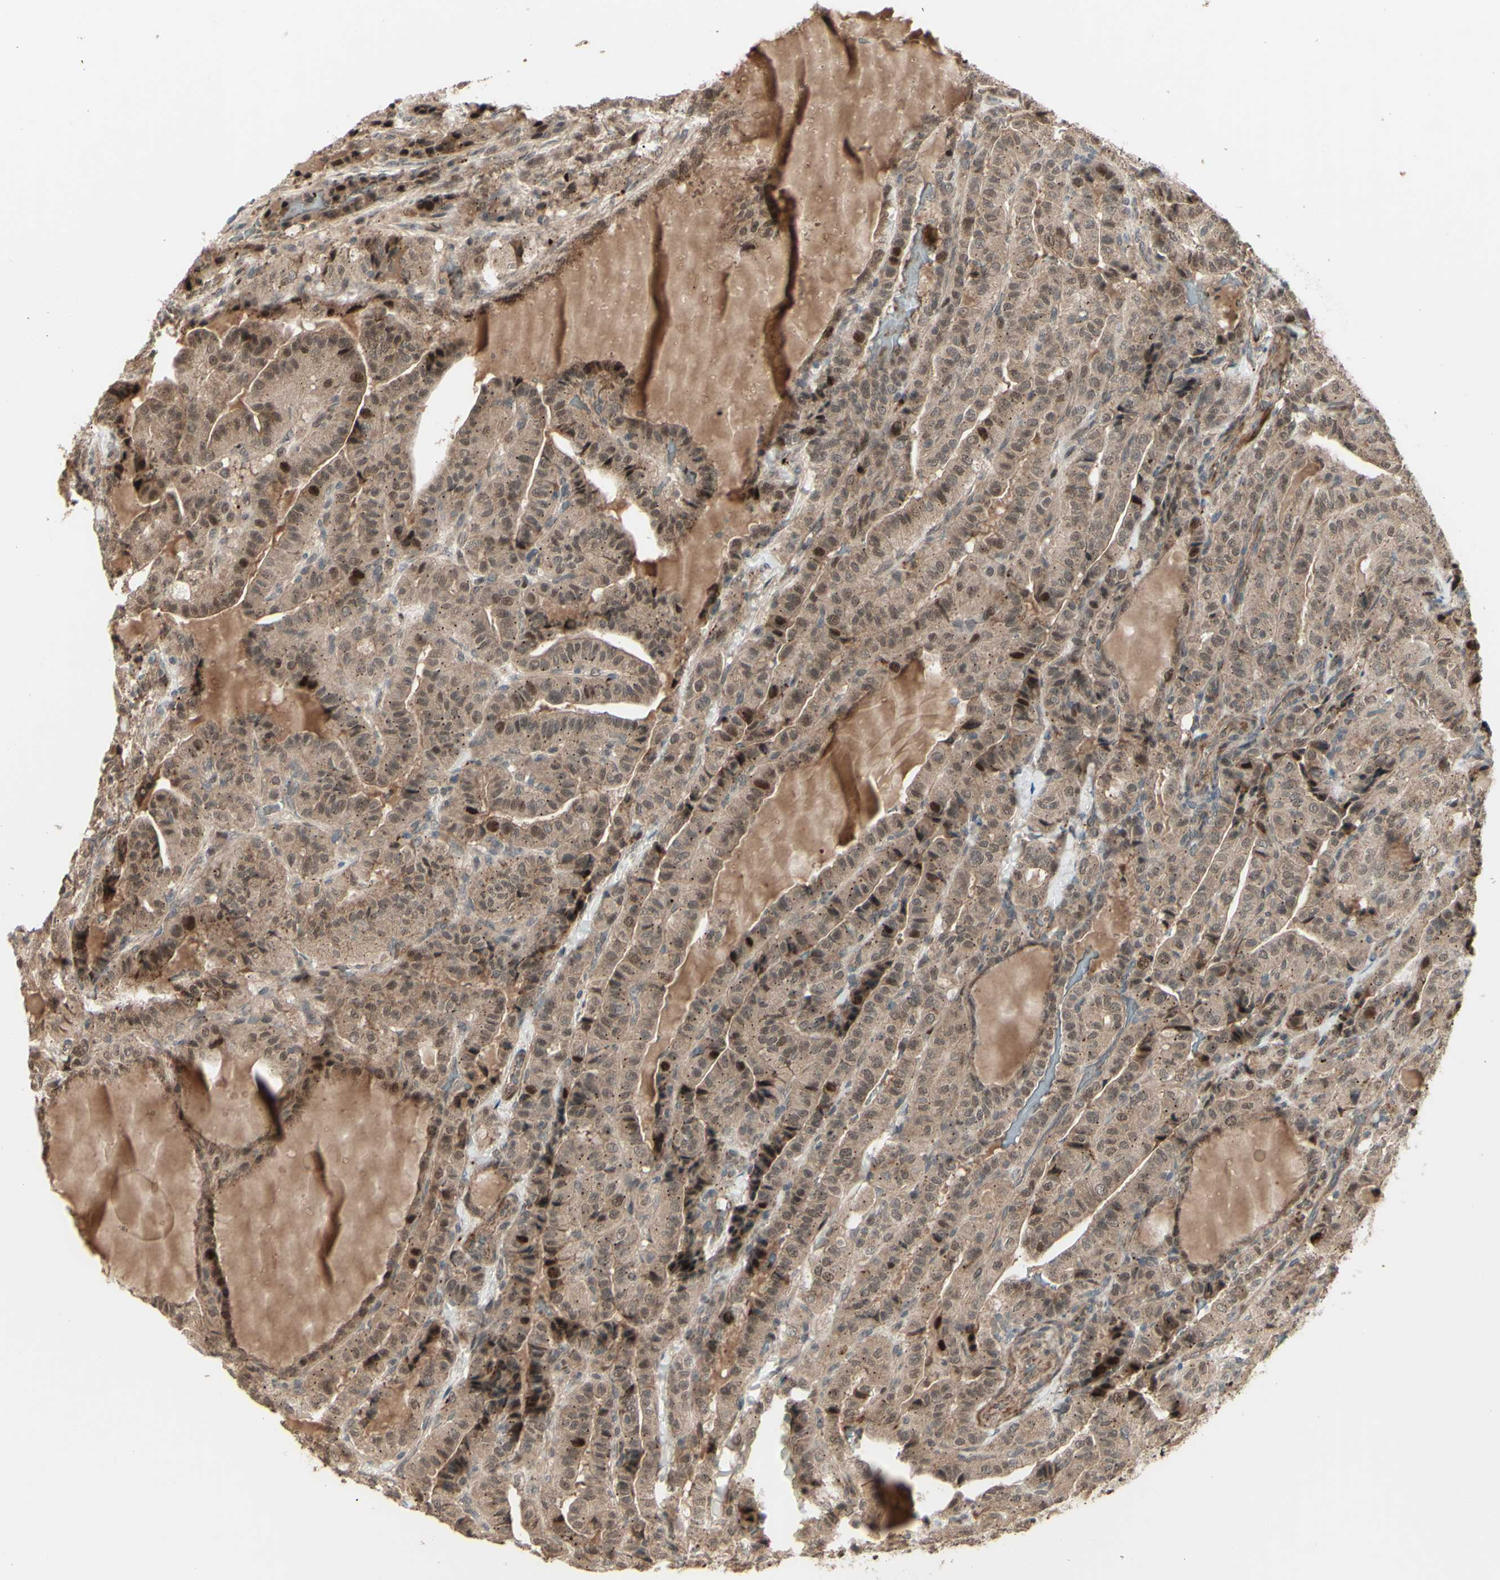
{"staining": {"intensity": "moderate", "quantity": ">75%", "location": "cytoplasmic/membranous,nuclear"}, "tissue": "thyroid cancer", "cell_type": "Tumor cells", "image_type": "cancer", "snomed": [{"axis": "morphology", "description": "Papillary adenocarcinoma, NOS"}, {"axis": "topography", "description": "Thyroid gland"}], "caption": "The photomicrograph displays a brown stain indicating the presence of a protein in the cytoplasmic/membranous and nuclear of tumor cells in thyroid cancer (papillary adenocarcinoma).", "gene": "MLF2", "patient": {"sex": "male", "age": 77}}